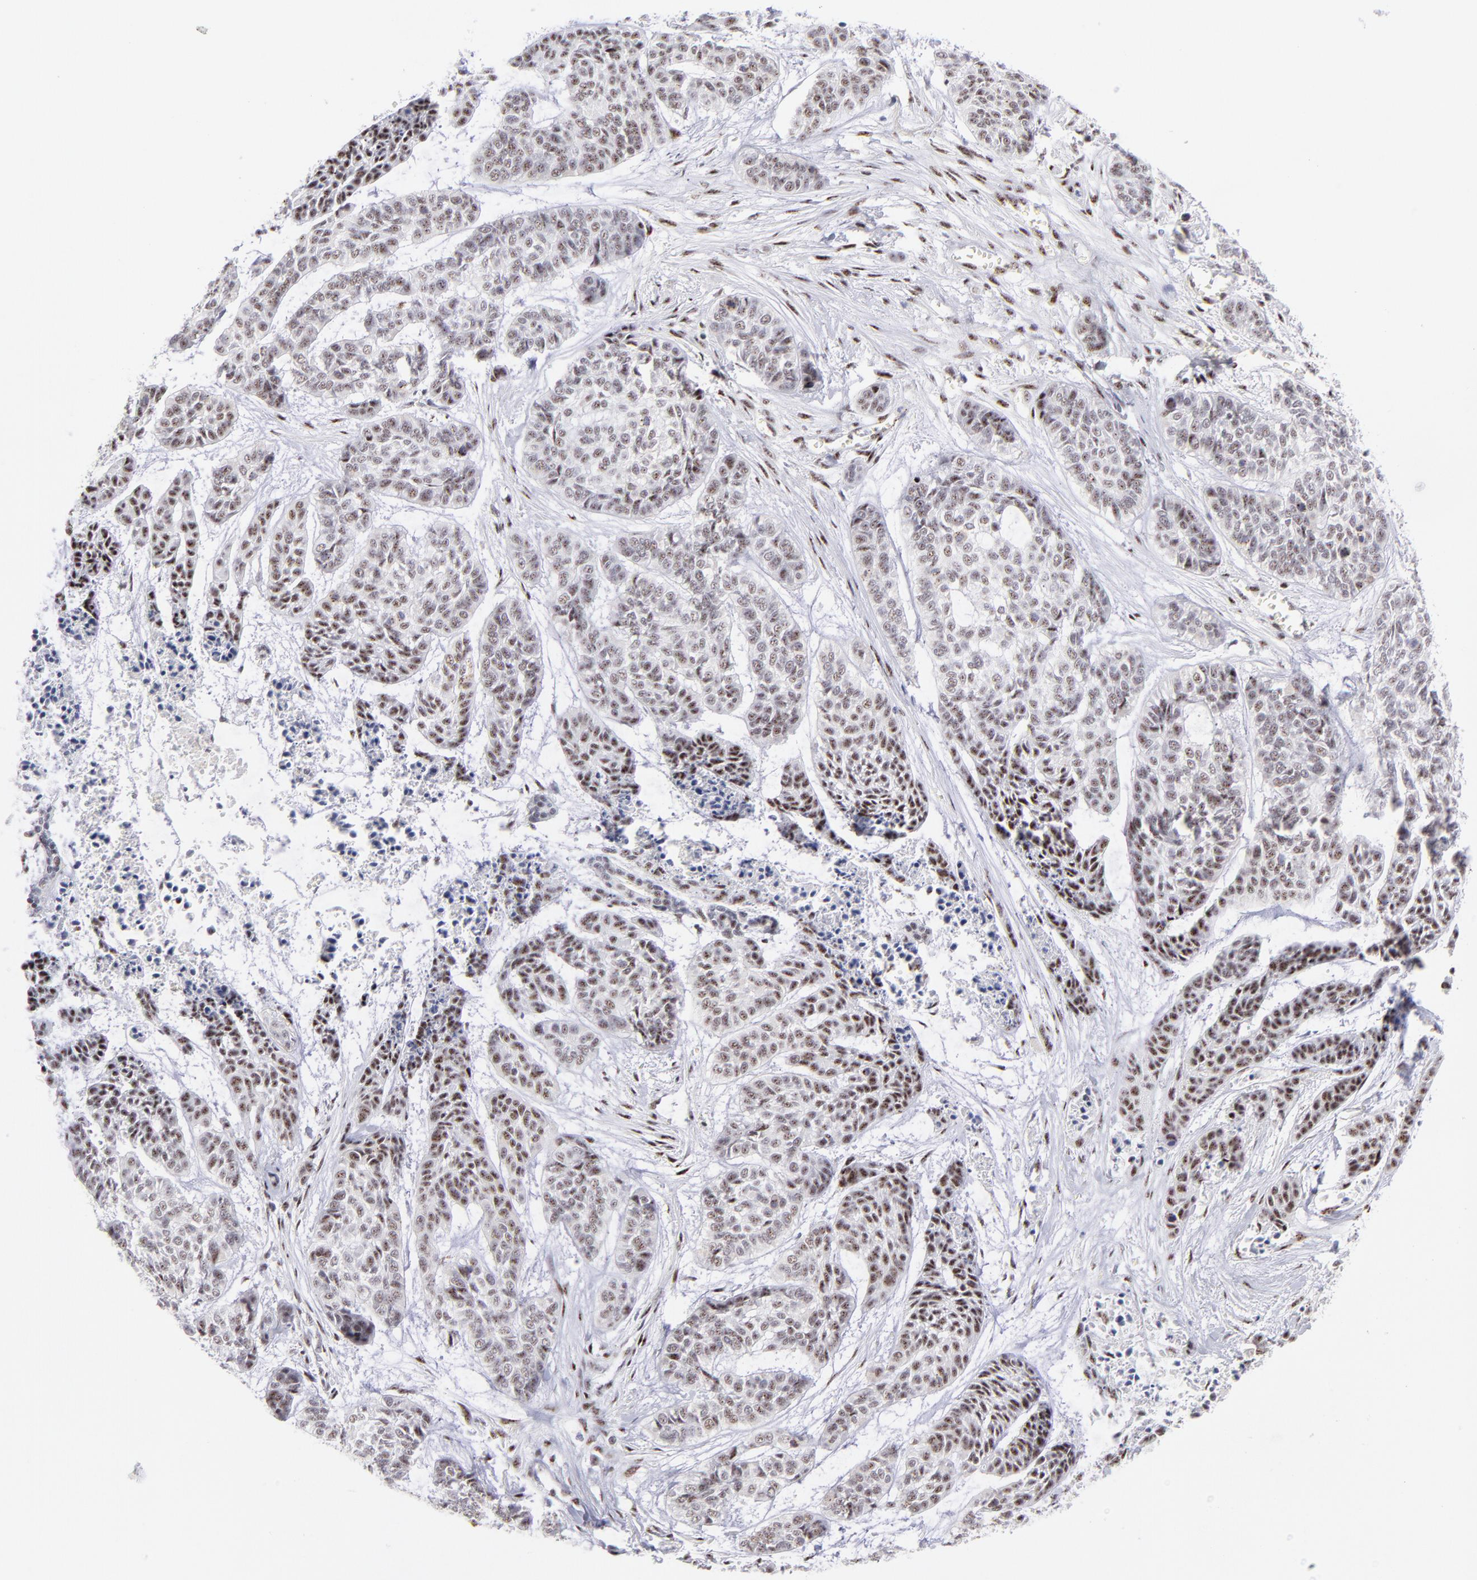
{"staining": {"intensity": "moderate", "quantity": ">75%", "location": "nuclear"}, "tissue": "skin cancer", "cell_type": "Tumor cells", "image_type": "cancer", "snomed": [{"axis": "morphology", "description": "Basal cell carcinoma"}, {"axis": "topography", "description": "Skin"}], "caption": "Basal cell carcinoma (skin) was stained to show a protein in brown. There is medium levels of moderate nuclear positivity in approximately >75% of tumor cells. The staining was performed using DAB, with brown indicating positive protein expression. Nuclei are stained blue with hematoxylin.", "gene": "CDC25C", "patient": {"sex": "female", "age": 64}}